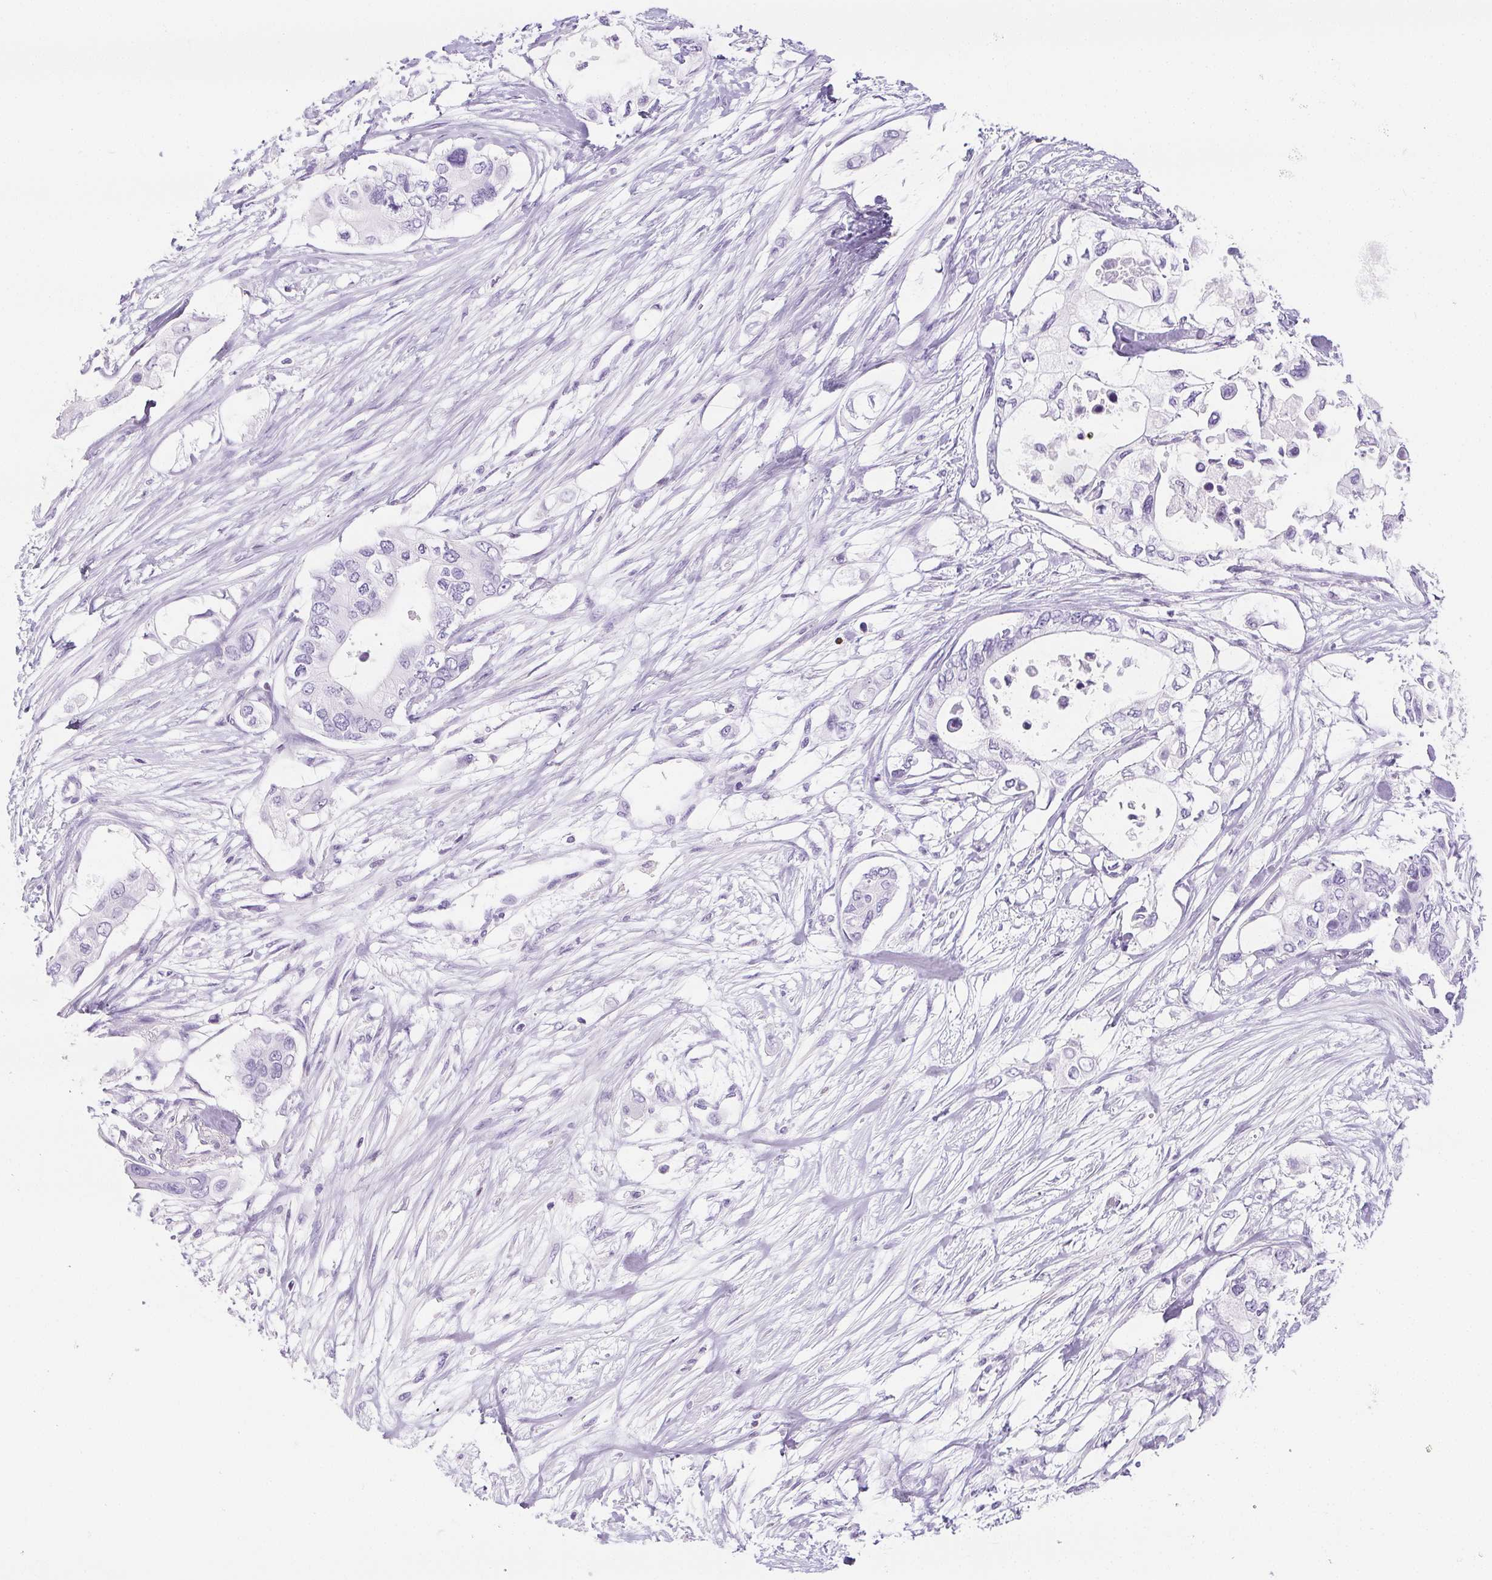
{"staining": {"intensity": "negative", "quantity": "none", "location": "none"}, "tissue": "pancreatic cancer", "cell_type": "Tumor cells", "image_type": "cancer", "snomed": [{"axis": "morphology", "description": "Adenocarcinoma, NOS"}, {"axis": "topography", "description": "Pancreas"}], "caption": "The immunohistochemistry photomicrograph has no significant staining in tumor cells of pancreatic cancer tissue.", "gene": "BEND2", "patient": {"sex": "female", "age": 63}}